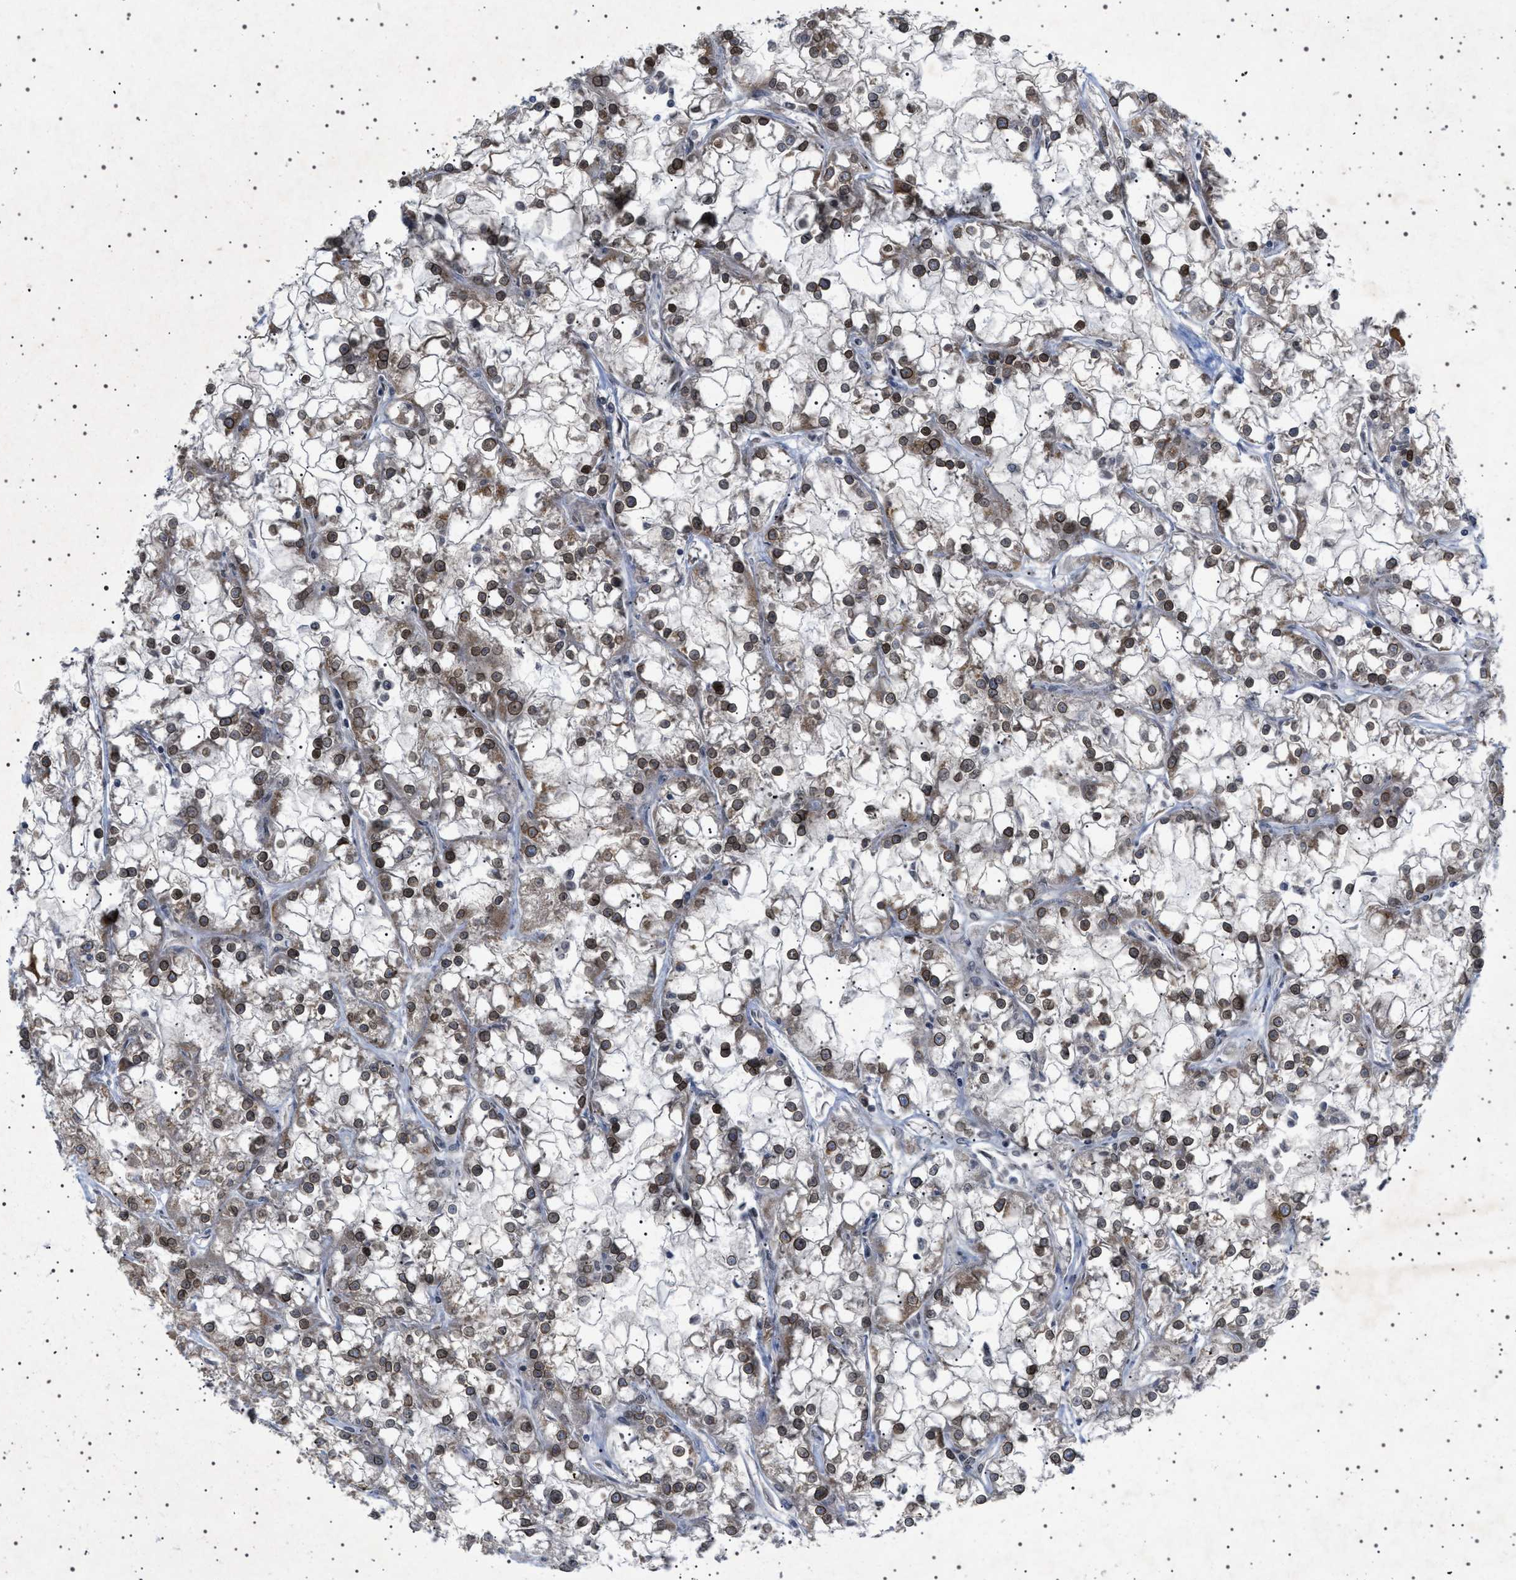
{"staining": {"intensity": "moderate", "quantity": ">75%", "location": "cytoplasmic/membranous,nuclear"}, "tissue": "renal cancer", "cell_type": "Tumor cells", "image_type": "cancer", "snomed": [{"axis": "morphology", "description": "Adenocarcinoma, NOS"}, {"axis": "topography", "description": "Kidney"}], "caption": "The image reveals immunohistochemical staining of adenocarcinoma (renal). There is moderate cytoplasmic/membranous and nuclear staining is identified in about >75% of tumor cells. (DAB = brown stain, brightfield microscopy at high magnification).", "gene": "NUP93", "patient": {"sex": "female", "age": 52}}